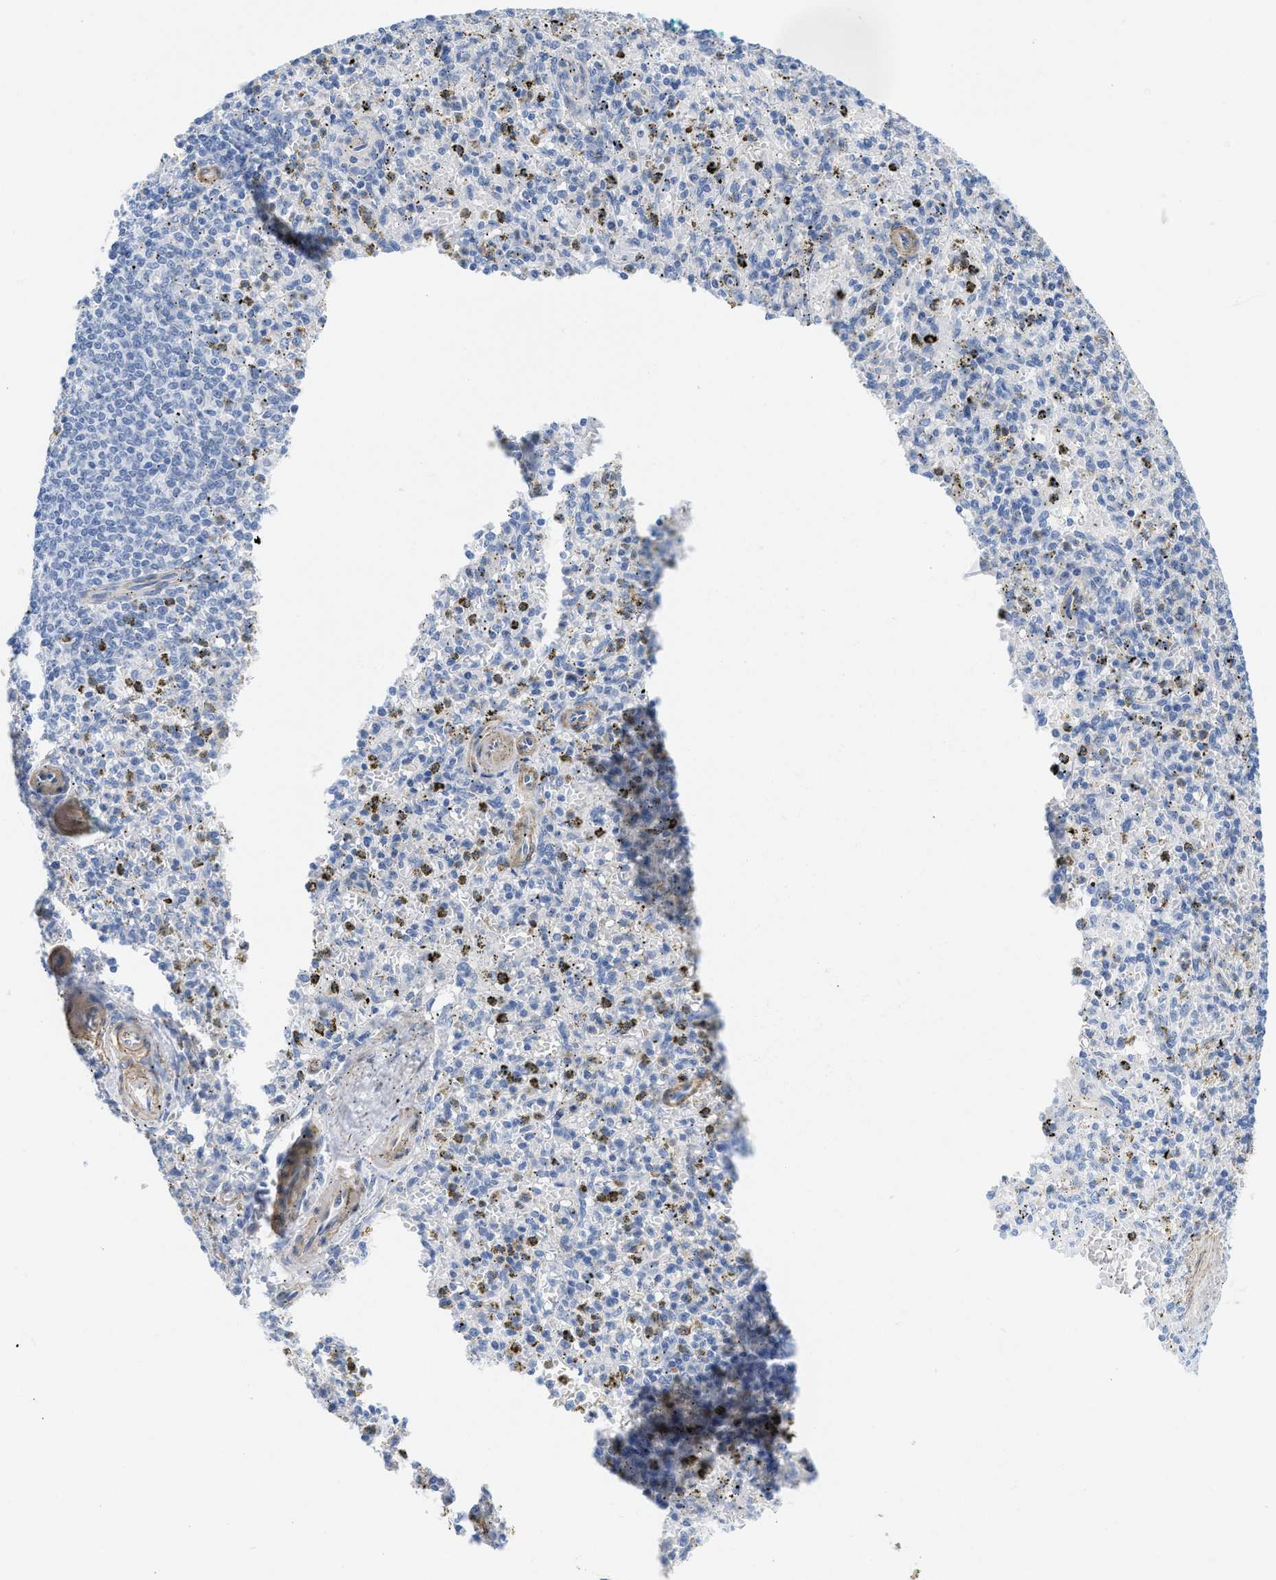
{"staining": {"intensity": "negative", "quantity": "none", "location": "none"}, "tissue": "spleen", "cell_type": "Cells in red pulp", "image_type": "normal", "snomed": [{"axis": "morphology", "description": "Normal tissue, NOS"}, {"axis": "topography", "description": "Spleen"}], "caption": "The photomicrograph exhibits no staining of cells in red pulp in unremarkable spleen. (DAB immunohistochemistry visualized using brightfield microscopy, high magnification).", "gene": "TUB", "patient": {"sex": "male", "age": 72}}